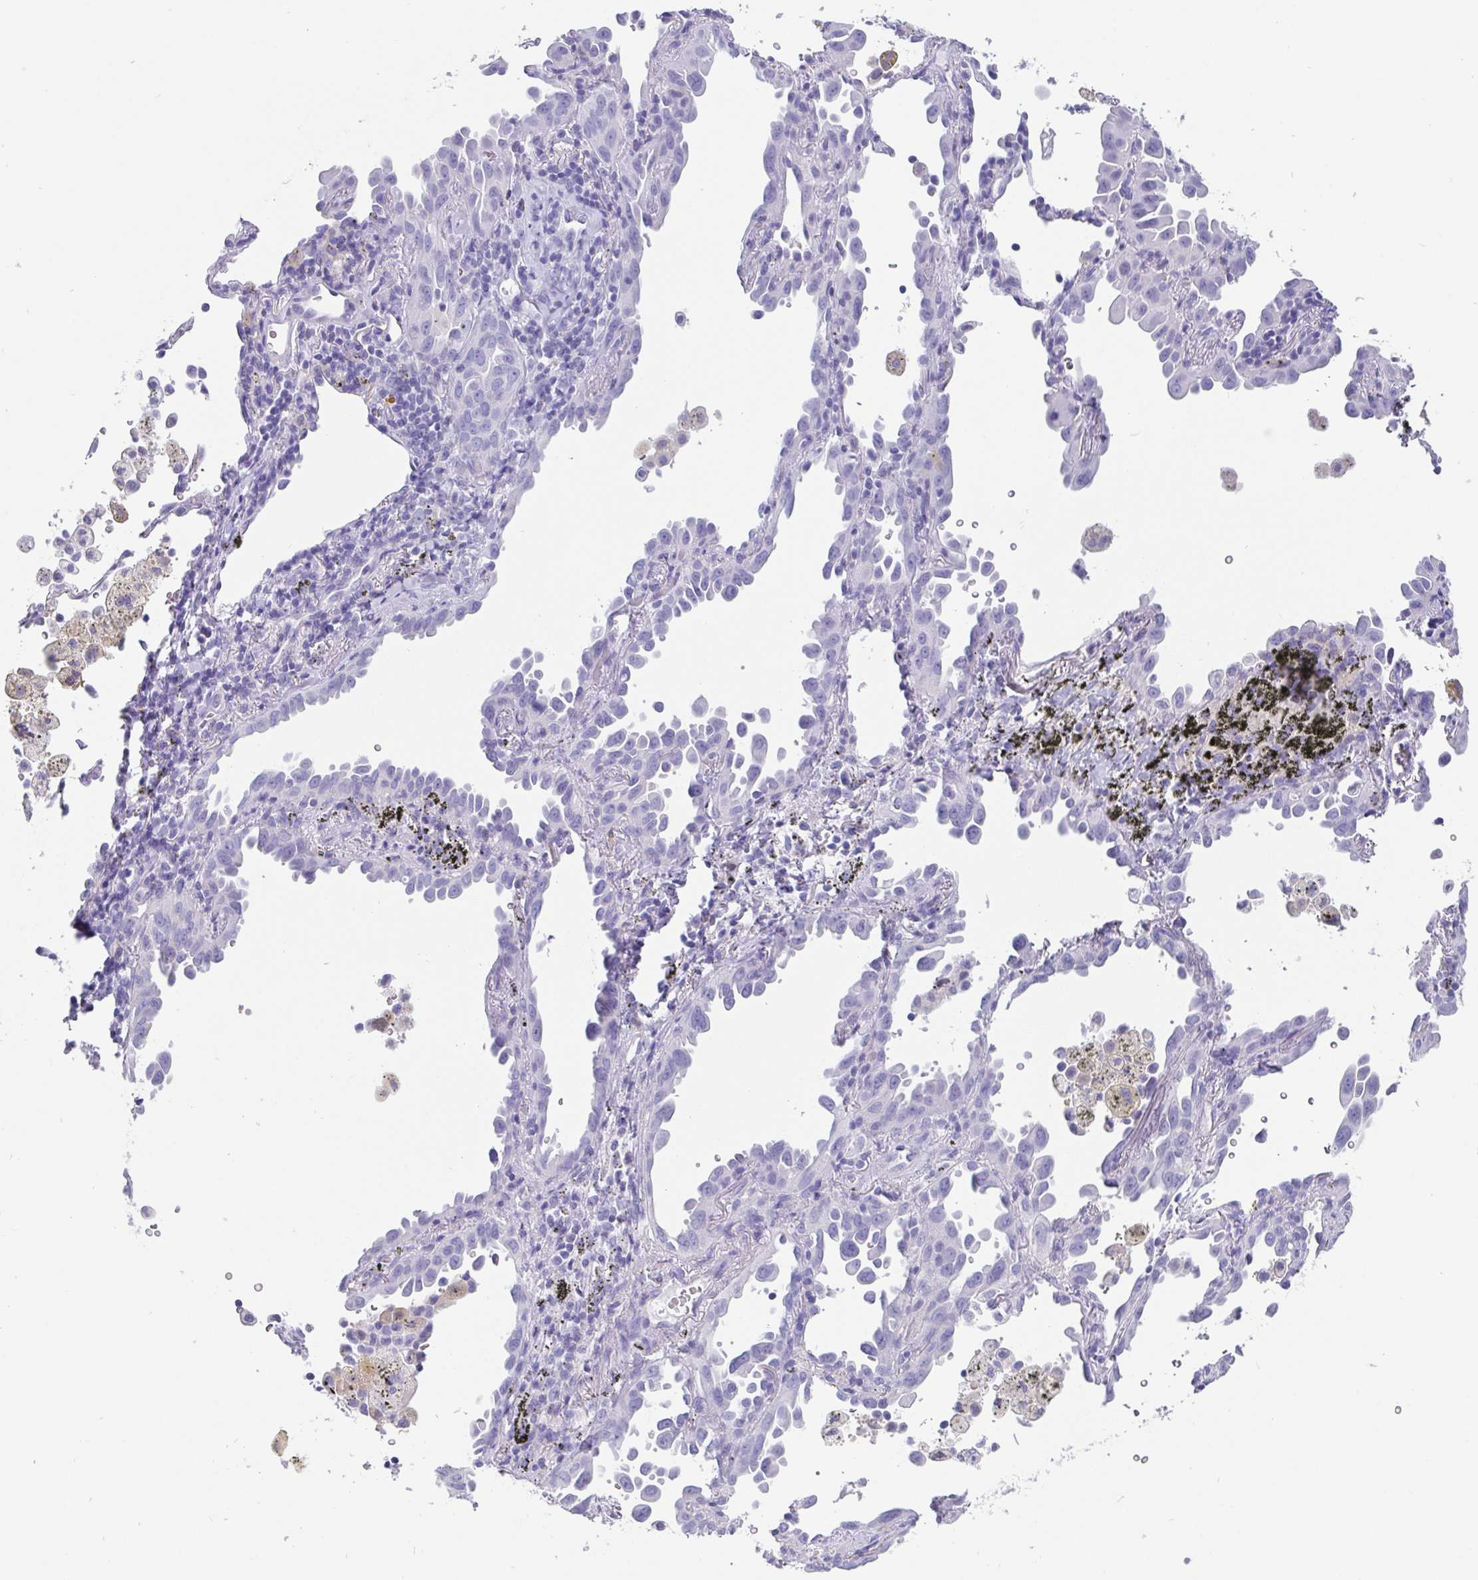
{"staining": {"intensity": "negative", "quantity": "none", "location": "none"}, "tissue": "lung cancer", "cell_type": "Tumor cells", "image_type": "cancer", "snomed": [{"axis": "morphology", "description": "Adenocarcinoma, NOS"}, {"axis": "topography", "description": "Lung"}], "caption": "Adenocarcinoma (lung) was stained to show a protein in brown. There is no significant positivity in tumor cells.", "gene": "SCGN", "patient": {"sex": "male", "age": 68}}